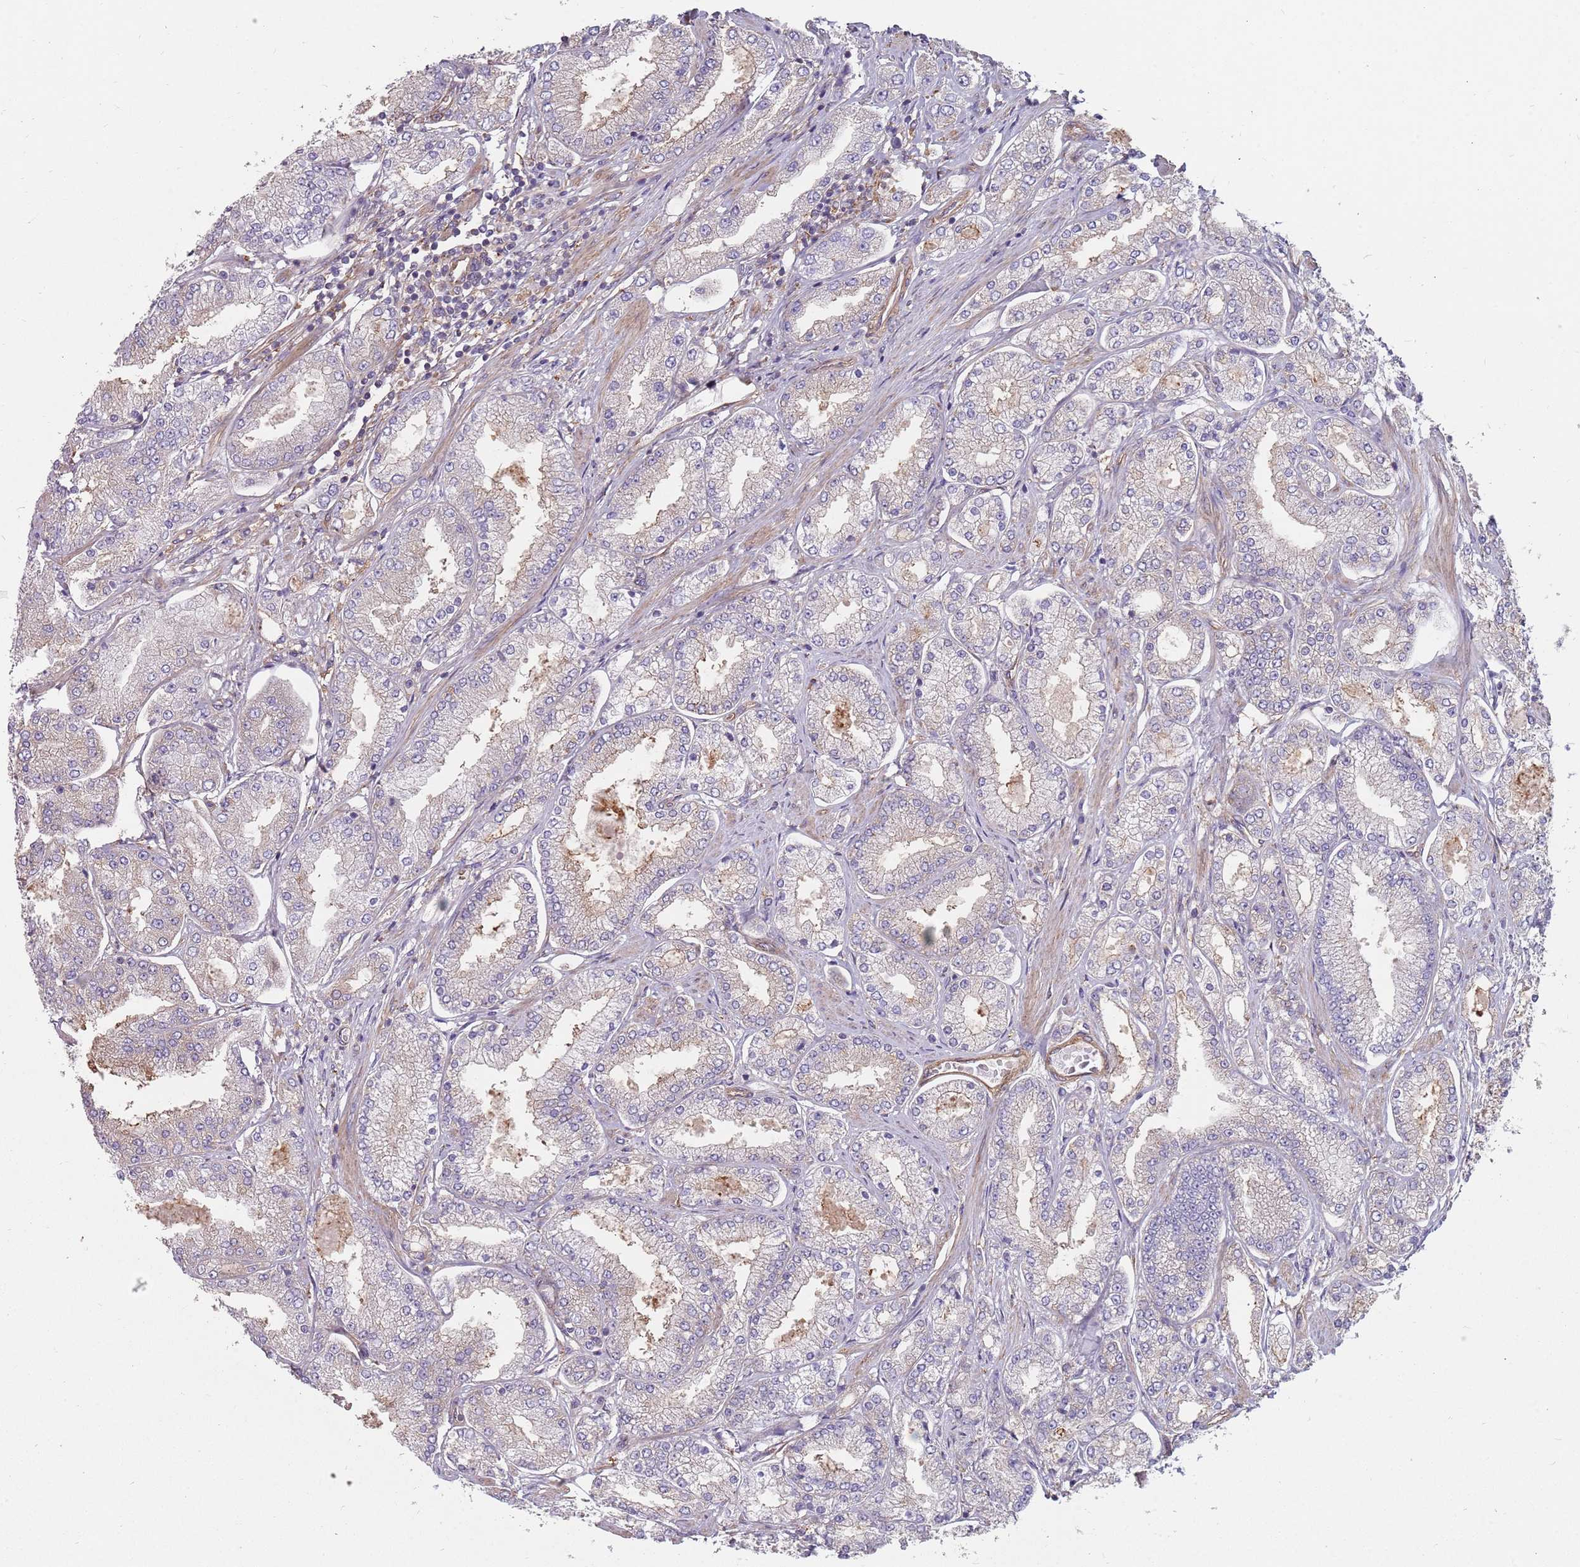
{"staining": {"intensity": "negative", "quantity": "none", "location": "none"}, "tissue": "prostate cancer", "cell_type": "Tumor cells", "image_type": "cancer", "snomed": [{"axis": "morphology", "description": "Adenocarcinoma, High grade"}, {"axis": "topography", "description": "Prostate"}], "caption": "The micrograph exhibits no staining of tumor cells in prostate cancer (high-grade adenocarcinoma).", "gene": "SPDL1", "patient": {"sex": "male", "age": 69}}